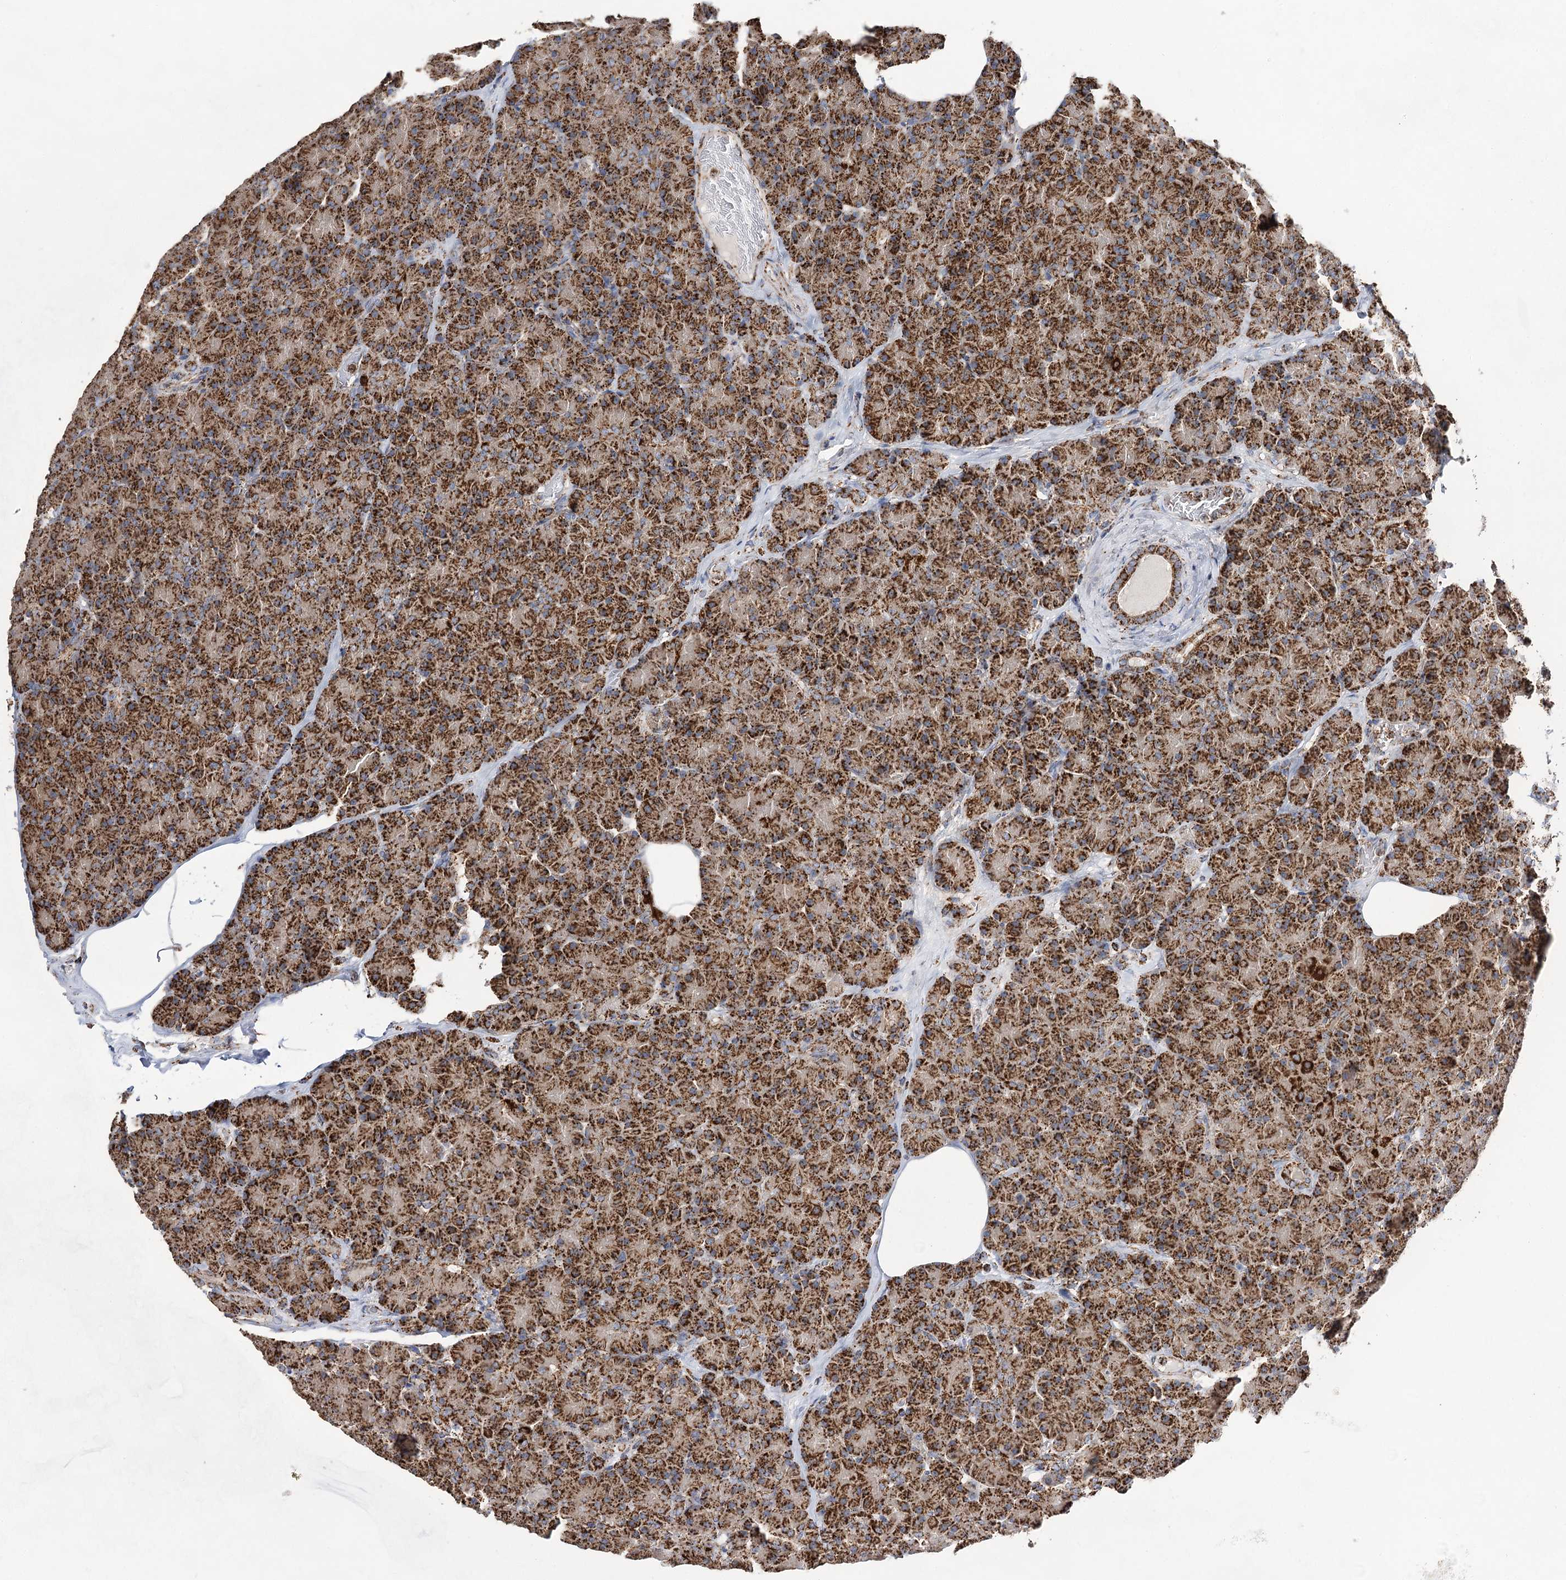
{"staining": {"intensity": "strong", "quantity": ">75%", "location": "cytoplasmic/membranous"}, "tissue": "pancreas", "cell_type": "Exocrine glandular cells", "image_type": "normal", "snomed": [{"axis": "morphology", "description": "Normal tissue, NOS"}, {"axis": "topography", "description": "Pancreas"}], "caption": "Pancreas stained with a brown dye displays strong cytoplasmic/membranous positive positivity in about >75% of exocrine glandular cells.", "gene": "NADK2", "patient": {"sex": "female", "age": 43}}